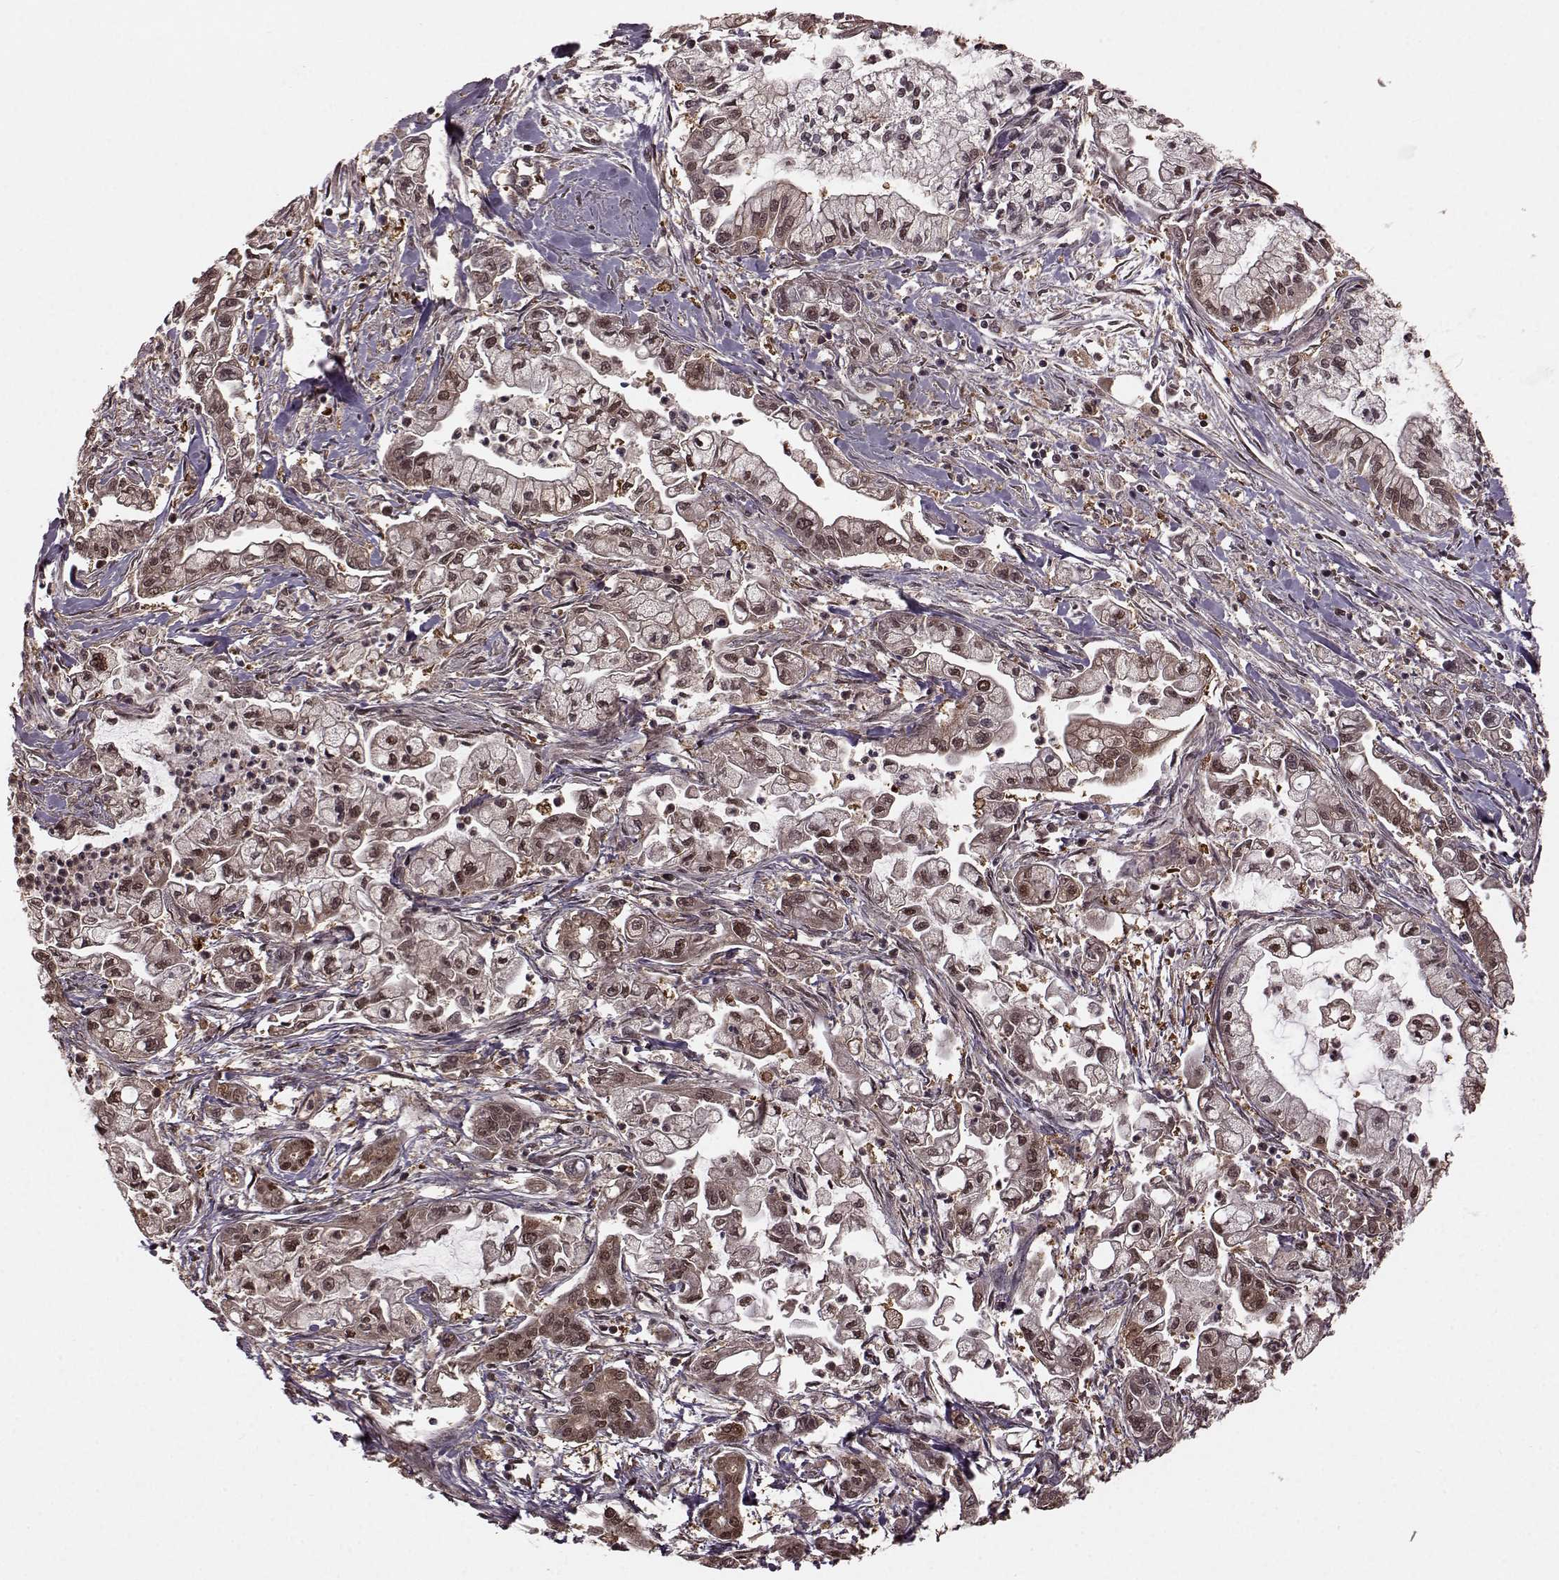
{"staining": {"intensity": "weak", "quantity": "25%-75%", "location": "cytoplasmic/membranous,nuclear"}, "tissue": "pancreatic cancer", "cell_type": "Tumor cells", "image_type": "cancer", "snomed": [{"axis": "morphology", "description": "Adenocarcinoma, NOS"}, {"axis": "topography", "description": "Pancreas"}], "caption": "A high-resolution histopathology image shows immunohistochemistry staining of pancreatic adenocarcinoma, which shows weak cytoplasmic/membranous and nuclear positivity in about 25%-75% of tumor cells.", "gene": "GSS", "patient": {"sex": "male", "age": 54}}